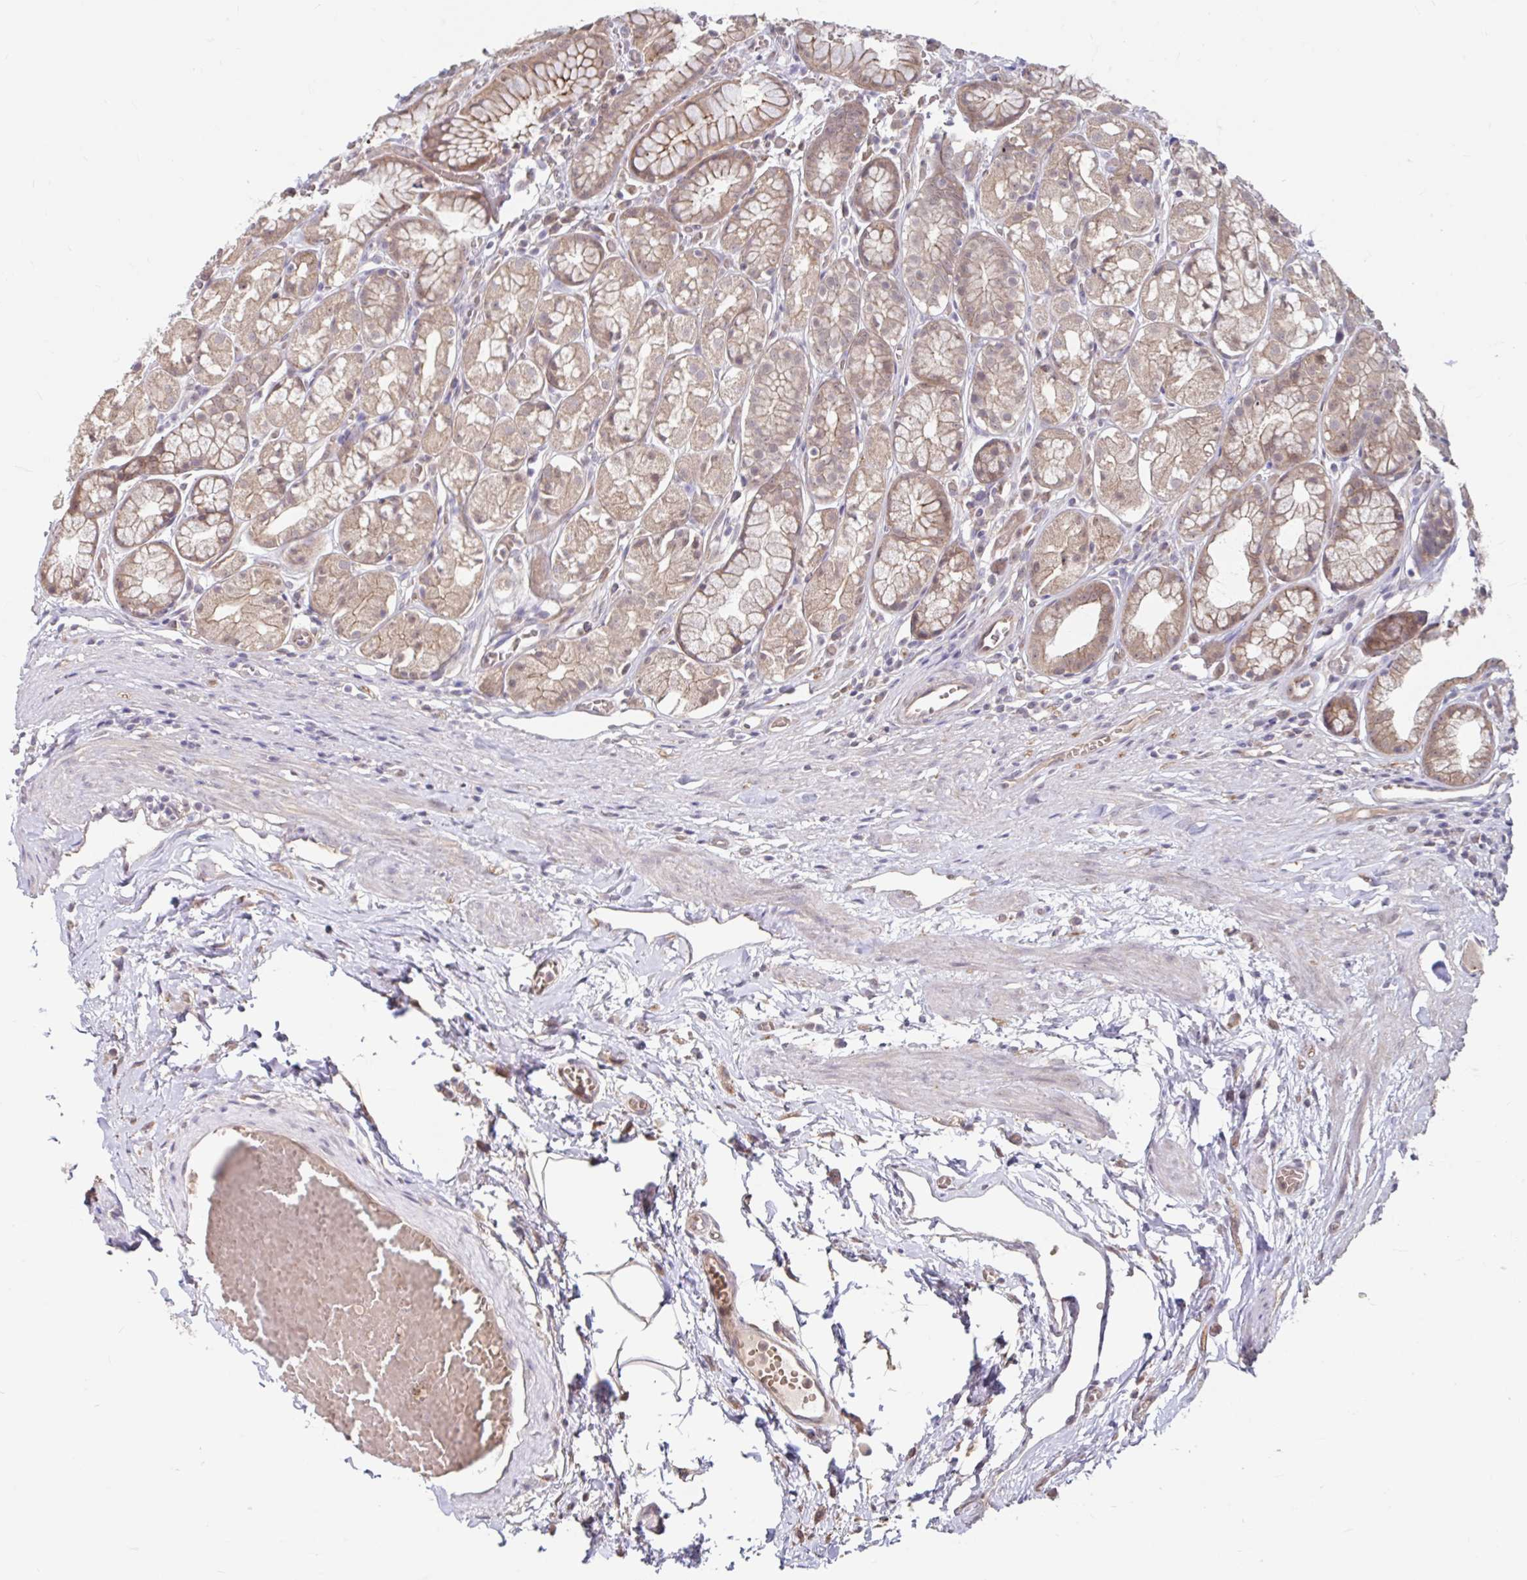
{"staining": {"intensity": "weak", "quantity": ">75%", "location": "cytoplasmic/membranous"}, "tissue": "stomach", "cell_type": "Glandular cells", "image_type": "normal", "snomed": [{"axis": "morphology", "description": "Normal tissue, NOS"}, {"axis": "topography", "description": "Smooth muscle"}, {"axis": "topography", "description": "Stomach"}], "caption": "Weak cytoplasmic/membranous expression is appreciated in about >75% of glandular cells in unremarkable stomach.", "gene": "STYXL1", "patient": {"sex": "male", "age": 70}}